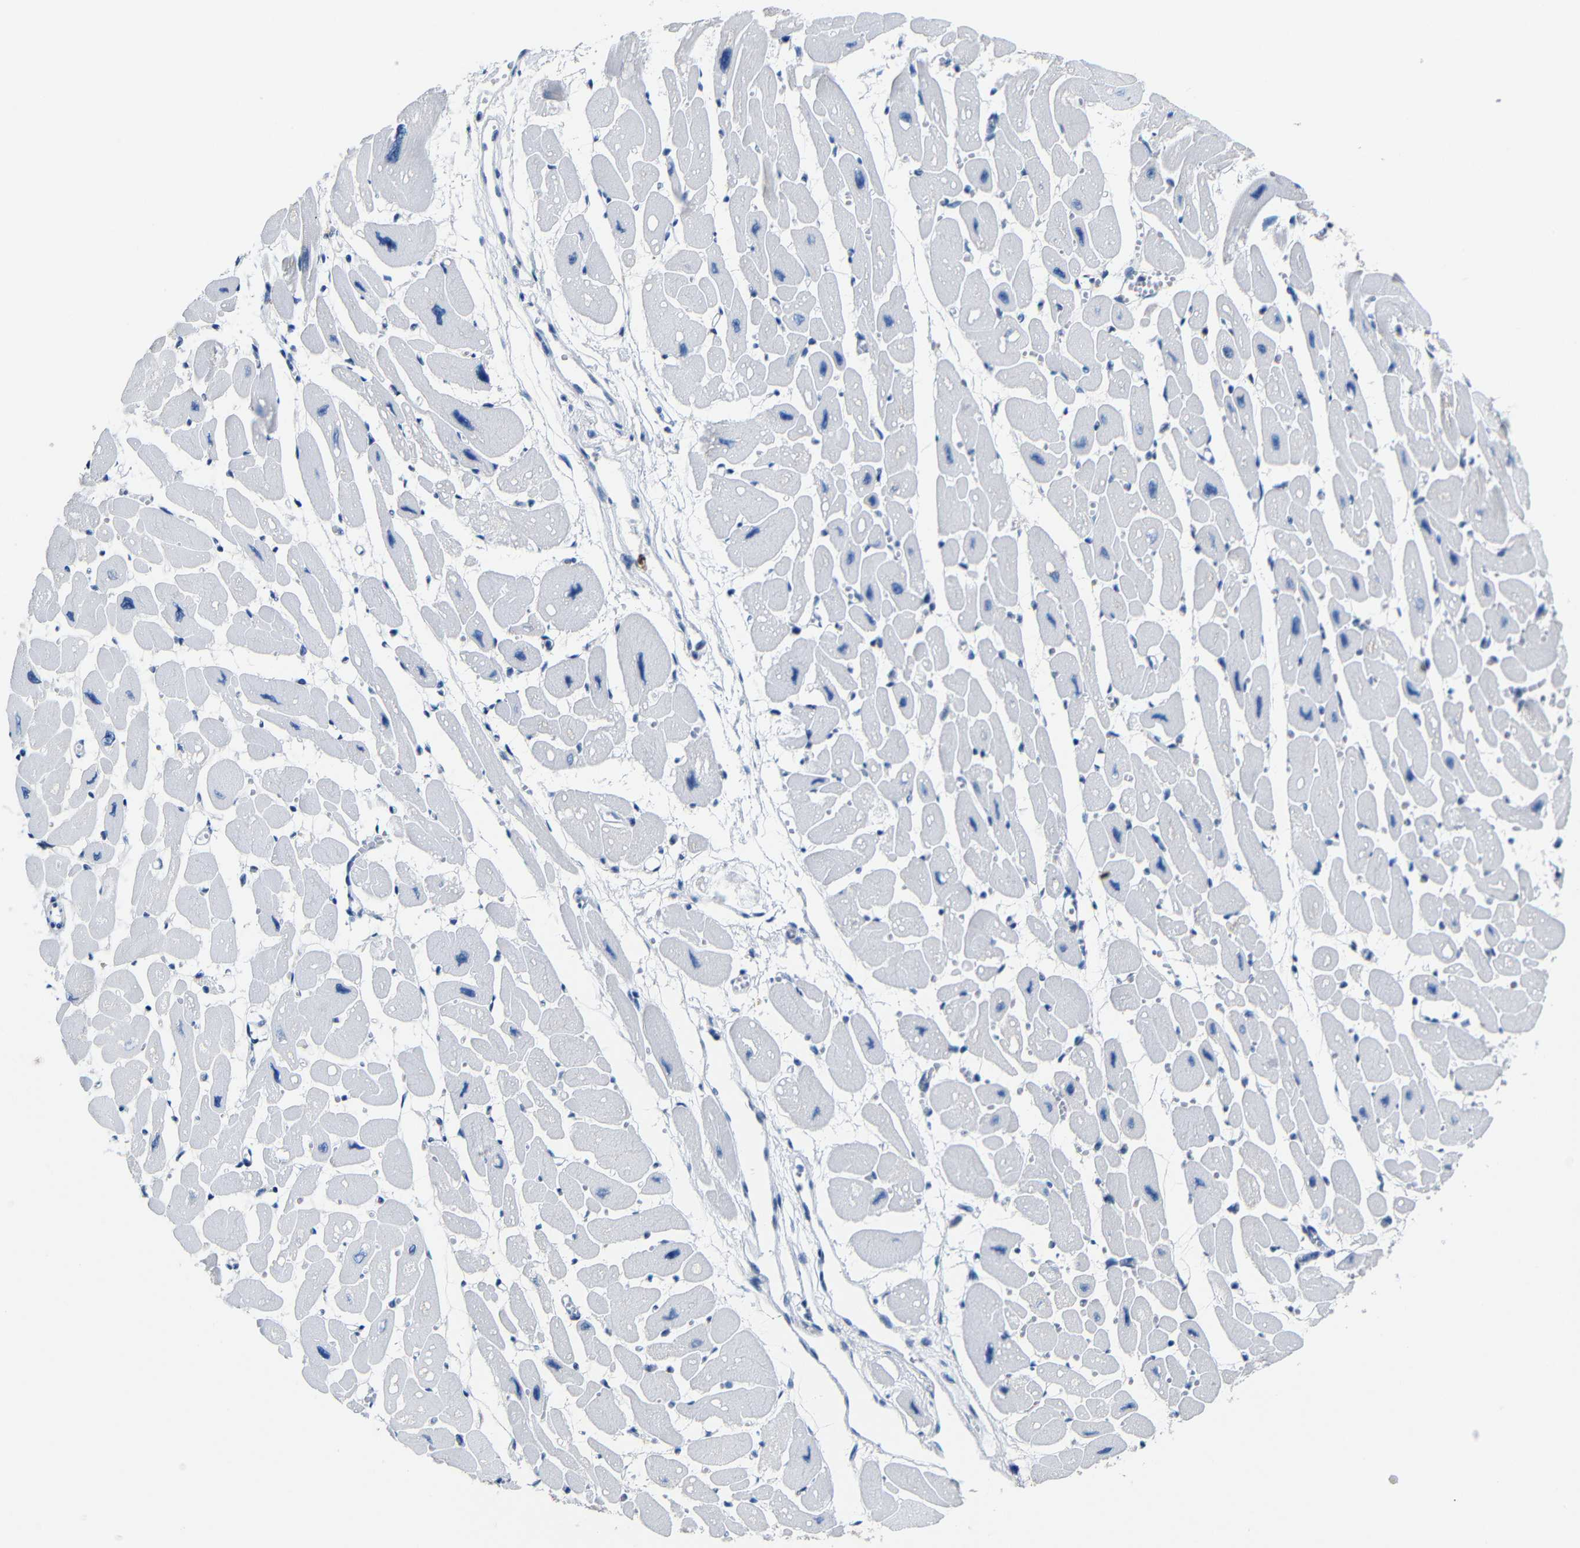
{"staining": {"intensity": "negative", "quantity": "none", "location": "none"}, "tissue": "heart muscle", "cell_type": "Cardiomyocytes", "image_type": "normal", "snomed": [{"axis": "morphology", "description": "Normal tissue, NOS"}, {"axis": "topography", "description": "Heart"}], "caption": "Immunohistochemistry of benign human heart muscle displays no expression in cardiomyocytes. (Brightfield microscopy of DAB (3,3'-diaminobenzidine) immunohistochemistry (IHC) at high magnification).", "gene": "PTBP1", "patient": {"sex": "female", "age": 54}}